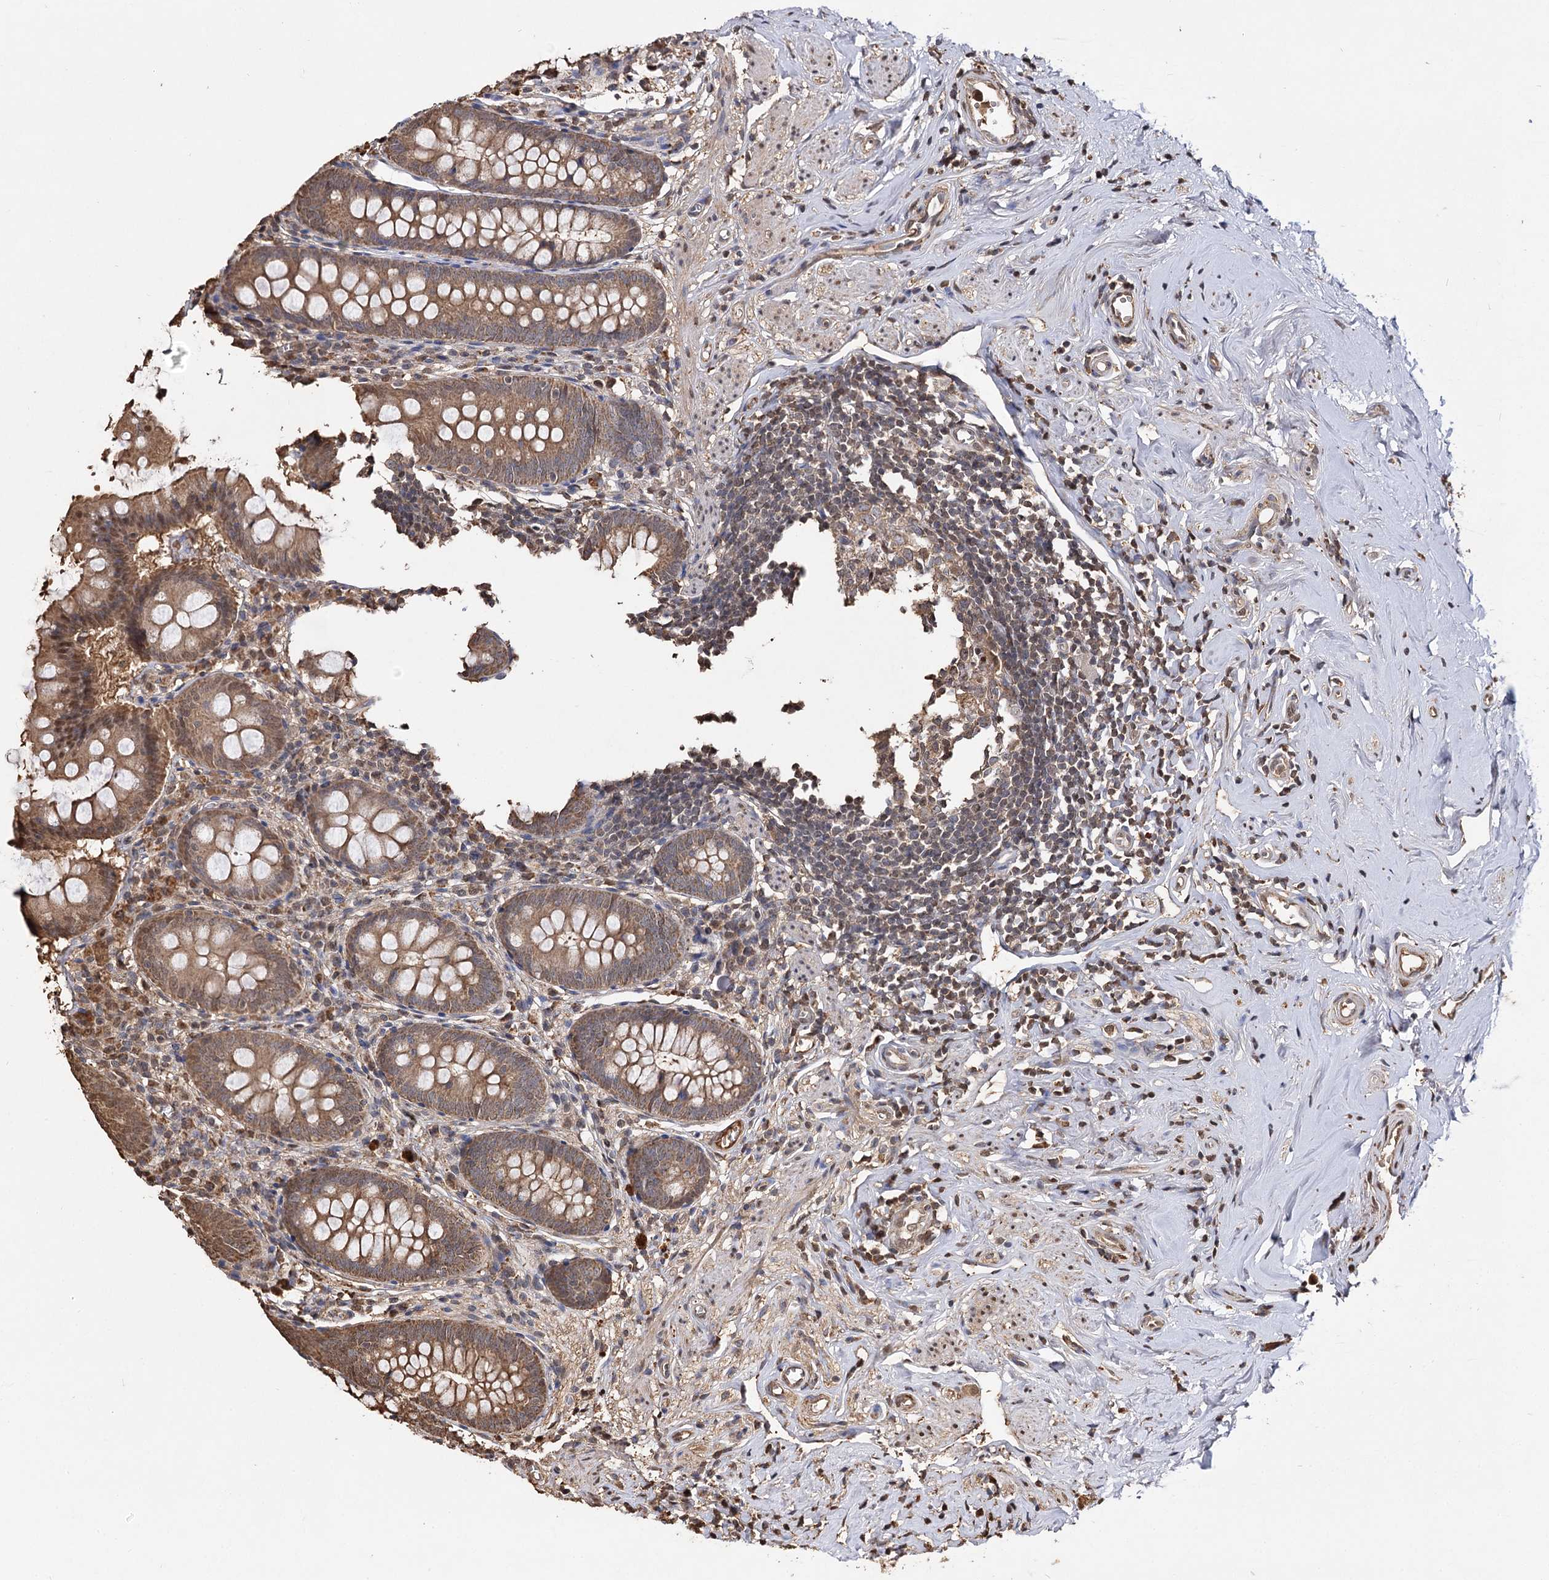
{"staining": {"intensity": "moderate", "quantity": ">75%", "location": "cytoplasmic/membranous"}, "tissue": "appendix", "cell_type": "Glandular cells", "image_type": "normal", "snomed": [{"axis": "morphology", "description": "Normal tissue, NOS"}, {"axis": "topography", "description": "Appendix"}], "caption": "Immunohistochemistry (DAB (3,3'-diaminobenzidine)) staining of benign human appendix demonstrates moderate cytoplasmic/membranous protein expression in approximately >75% of glandular cells. Ihc stains the protein of interest in brown and the nuclei are stained blue.", "gene": "ARL13A", "patient": {"sex": "female", "age": 51}}